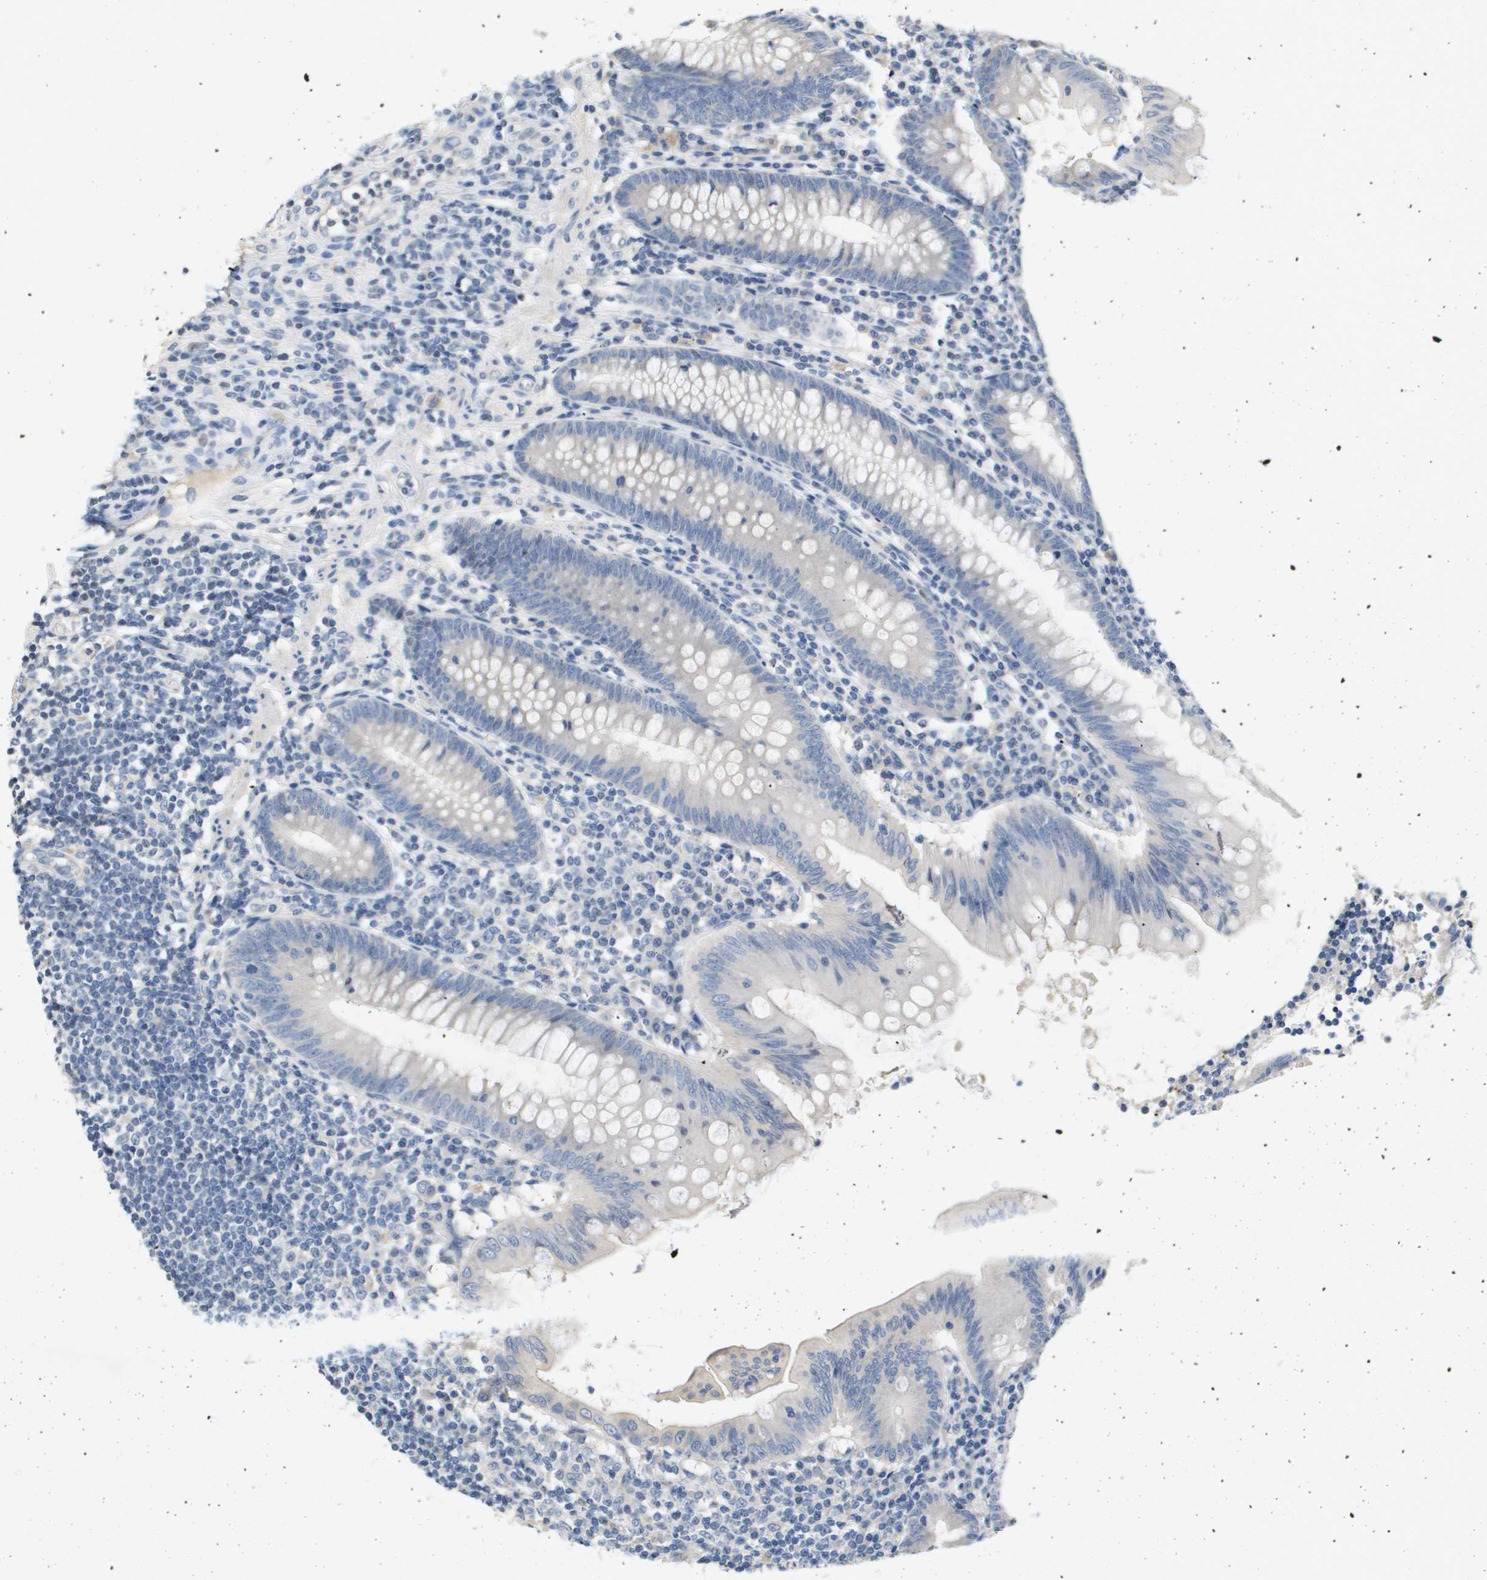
{"staining": {"intensity": "weak", "quantity": "<25%", "location": "cytoplasmic/membranous"}, "tissue": "appendix", "cell_type": "Glandular cells", "image_type": "normal", "snomed": [{"axis": "morphology", "description": "Normal tissue, NOS"}, {"axis": "morphology", "description": "Inflammation, NOS"}, {"axis": "topography", "description": "Appendix"}], "caption": "An image of appendix stained for a protein displays no brown staining in glandular cells.", "gene": "CAPN11", "patient": {"sex": "male", "age": 46}}